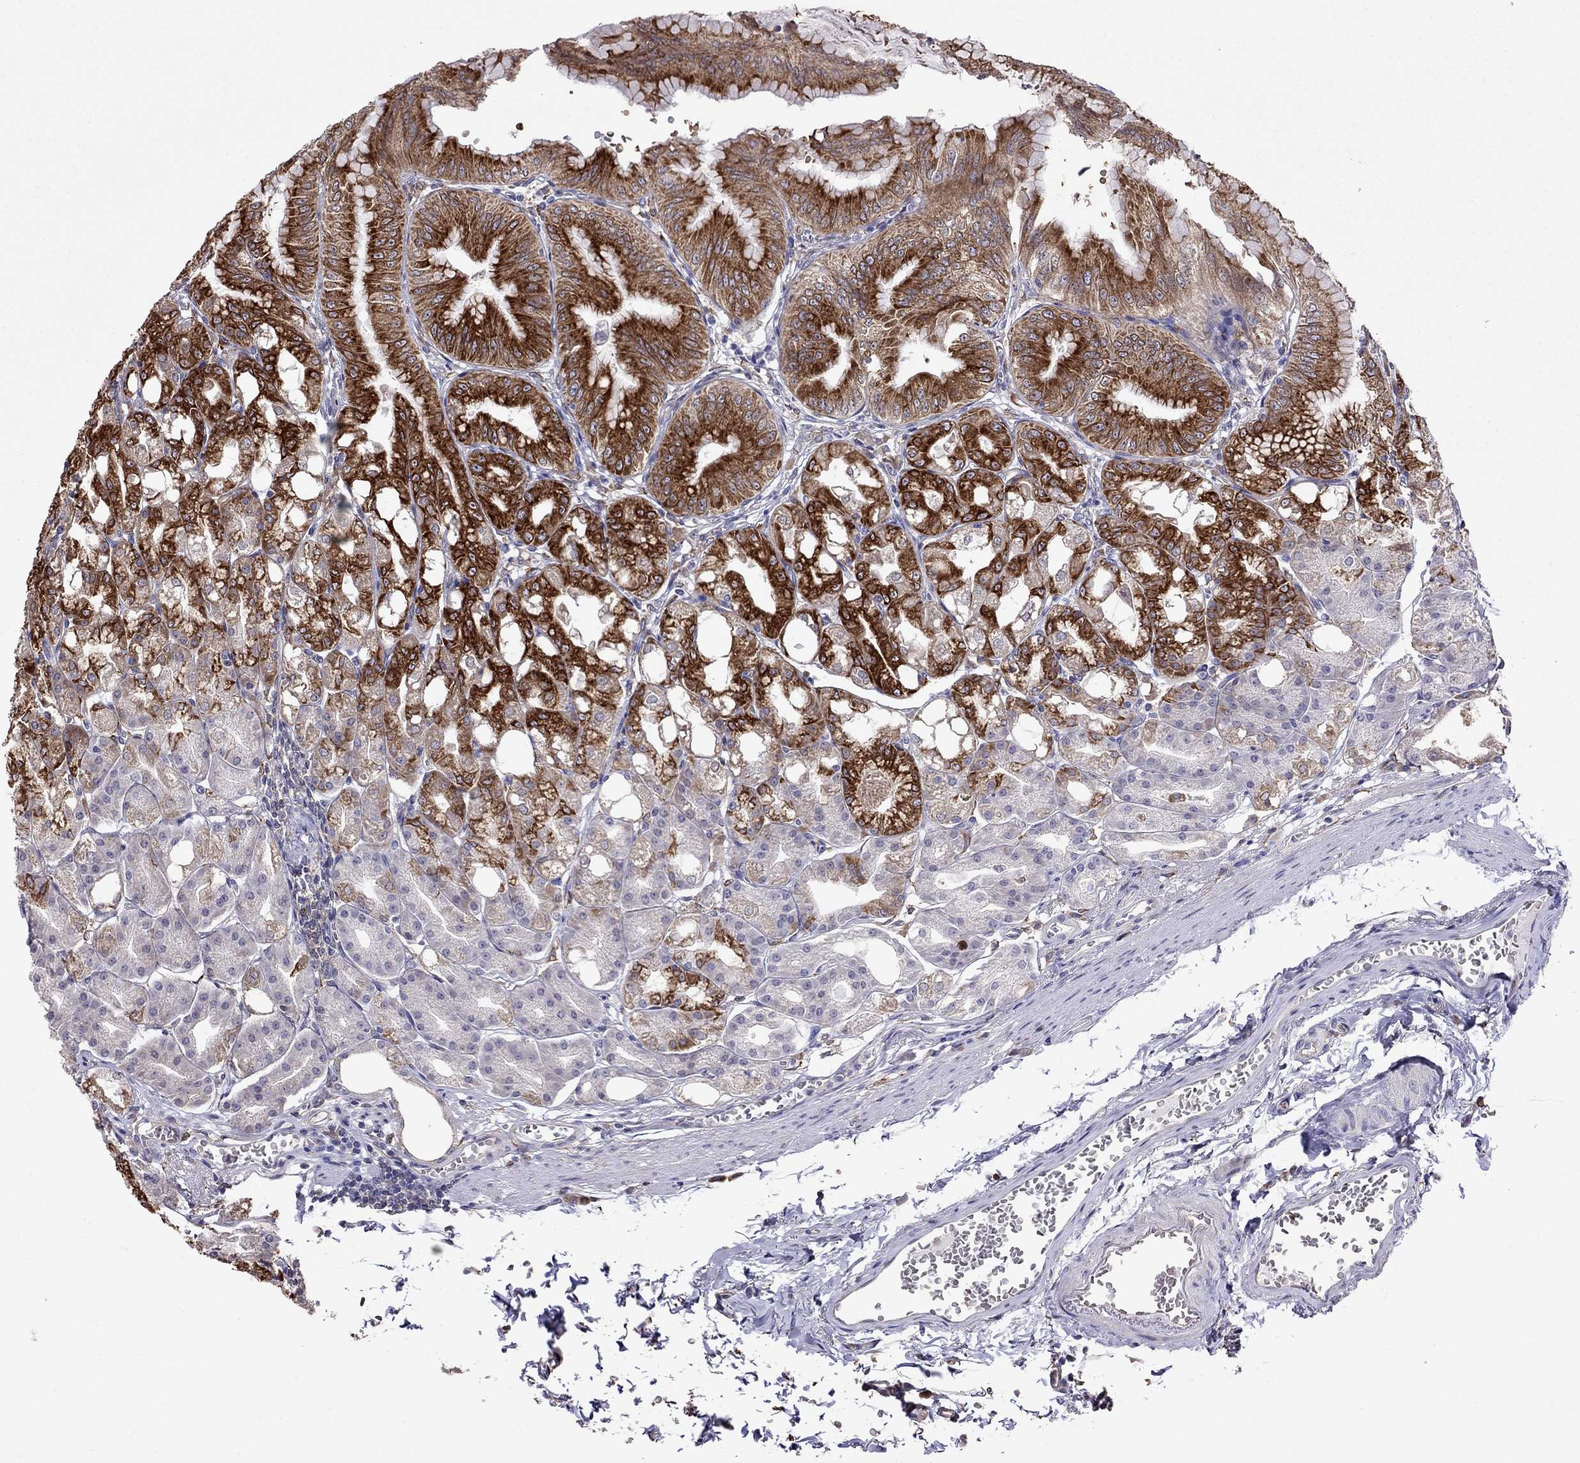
{"staining": {"intensity": "strong", "quantity": "25%-75%", "location": "cytoplasmic/membranous"}, "tissue": "stomach", "cell_type": "Glandular cells", "image_type": "normal", "snomed": [{"axis": "morphology", "description": "Normal tissue, NOS"}, {"axis": "topography", "description": "Stomach"}], "caption": "DAB (3,3'-diaminobenzidine) immunohistochemical staining of benign stomach reveals strong cytoplasmic/membranous protein expression in about 25%-75% of glandular cells.", "gene": "ADAM28", "patient": {"sex": "male", "age": 71}}